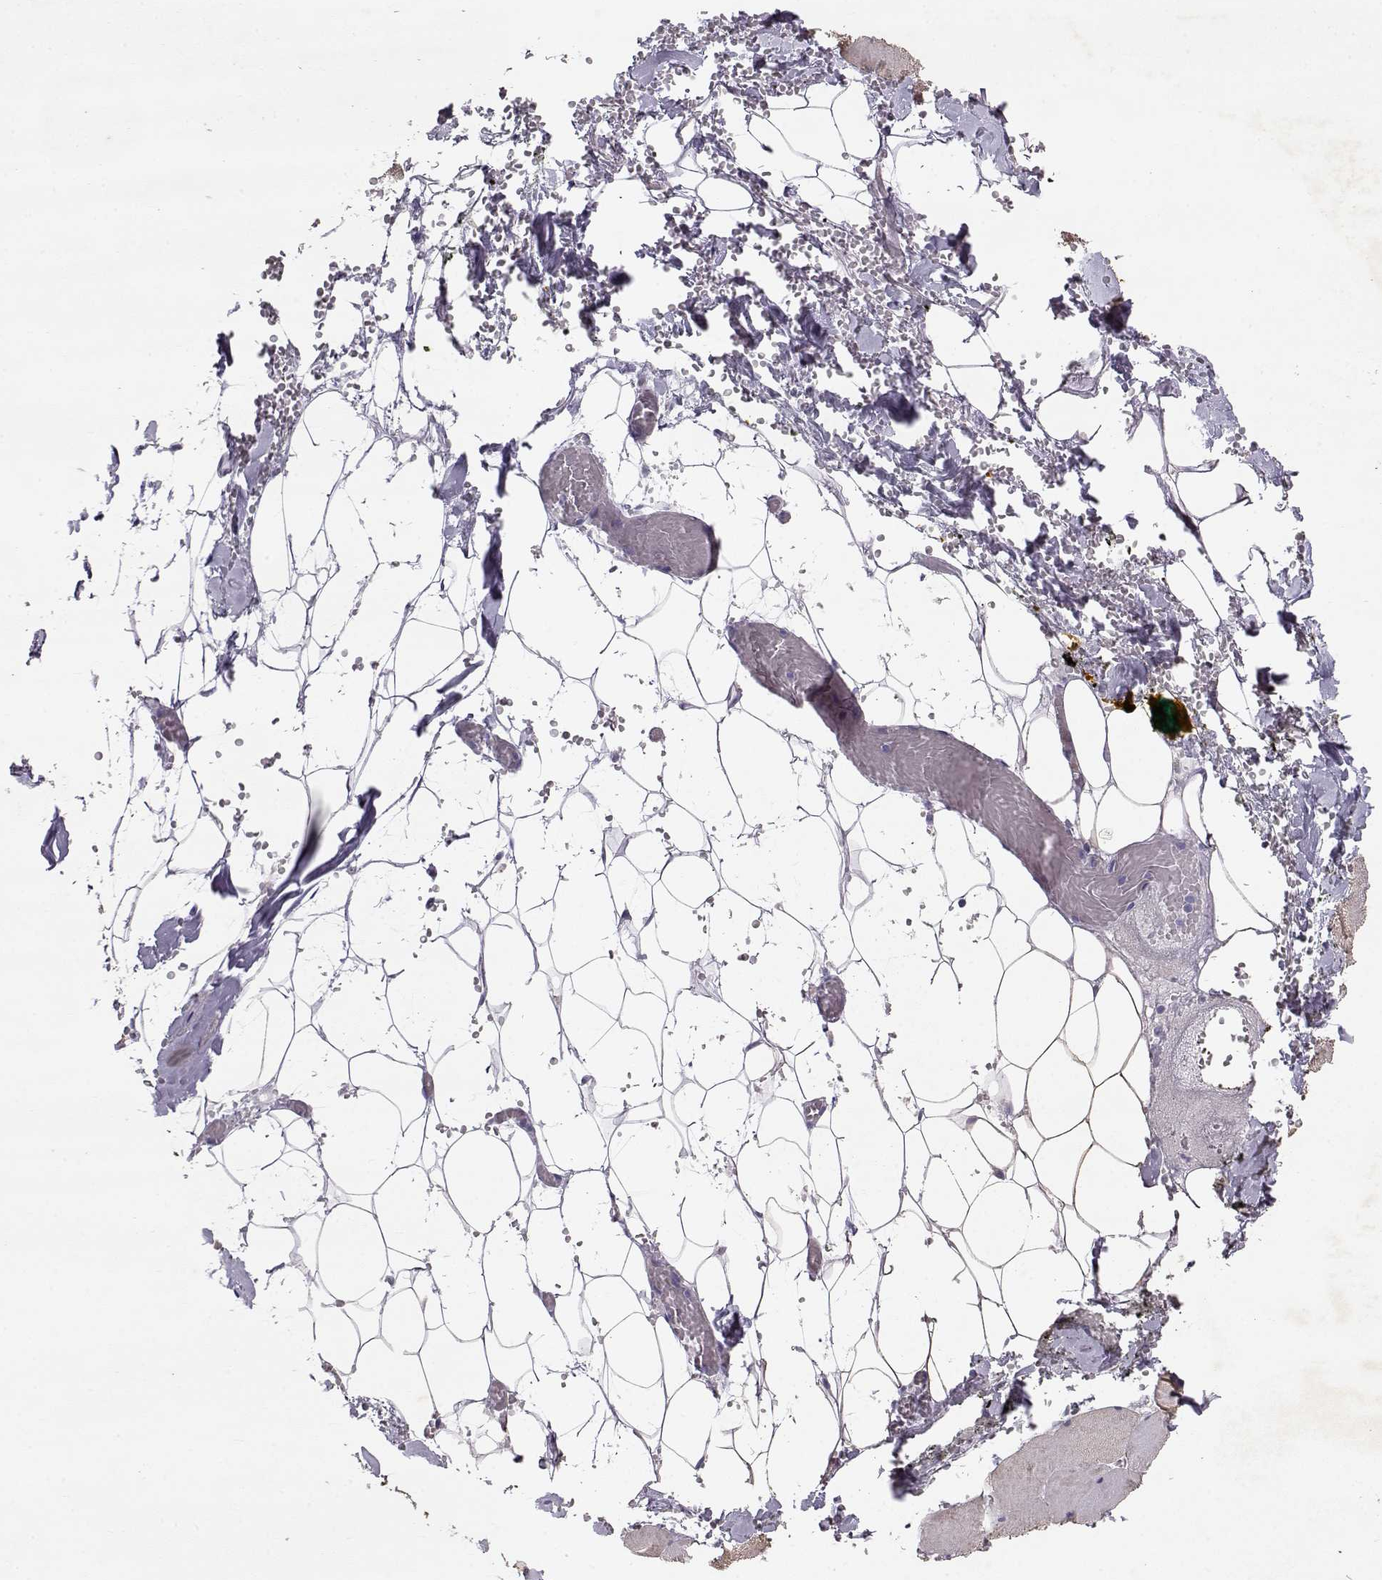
{"staining": {"intensity": "weak", "quantity": "<25%", "location": "cytoplasmic/membranous"}, "tissue": "skeletal muscle", "cell_type": "Myocytes", "image_type": "normal", "snomed": [{"axis": "morphology", "description": "Normal tissue, NOS"}, {"axis": "topography", "description": "Skeletal muscle"}], "caption": "This is an immunohistochemistry histopathology image of benign skeletal muscle. There is no positivity in myocytes.", "gene": "RD3", "patient": {"sex": "male", "age": 56}}